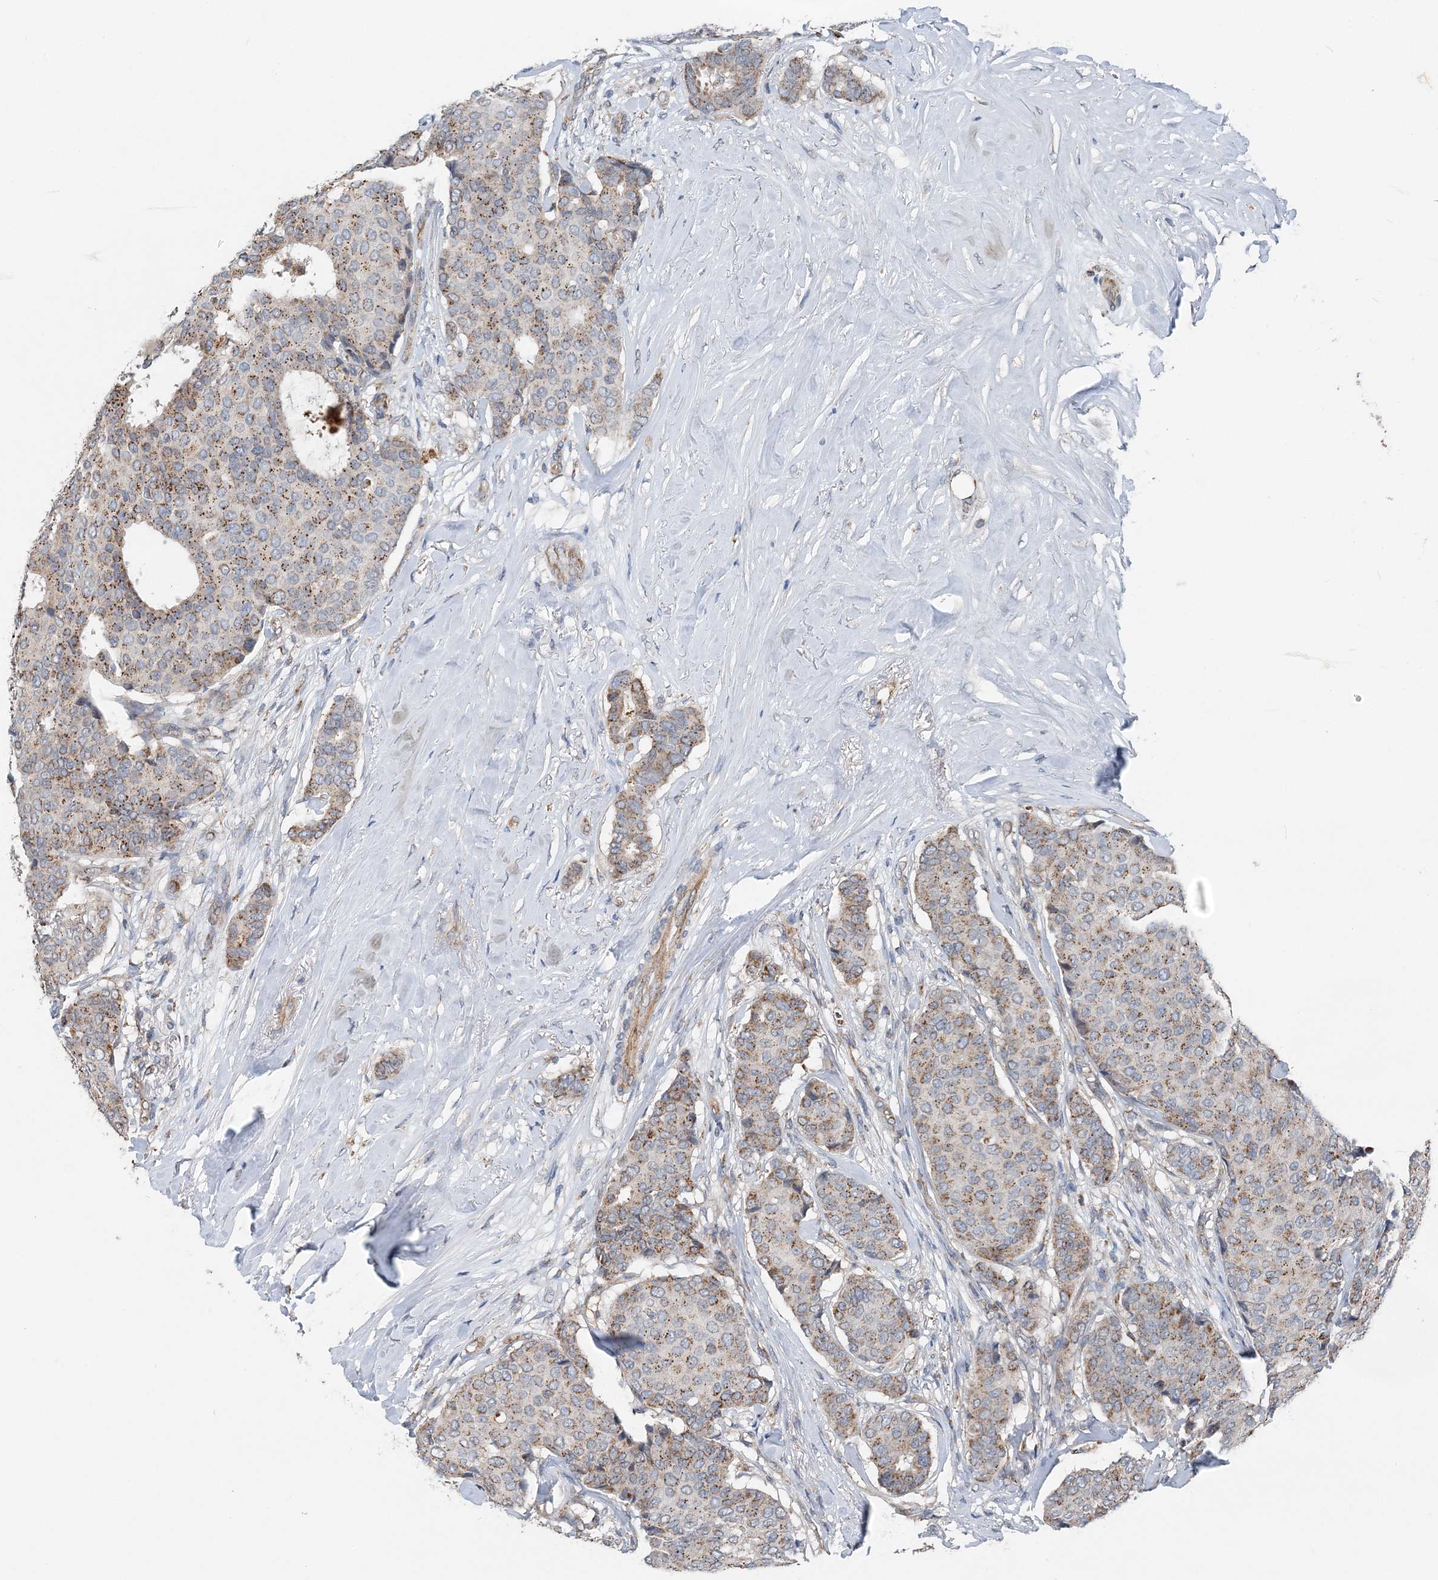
{"staining": {"intensity": "moderate", "quantity": ">75%", "location": "cytoplasmic/membranous"}, "tissue": "breast cancer", "cell_type": "Tumor cells", "image_type": "cancer", "snomed": [{"axis": "morphology", "description": "Duct carcinoma"}, {"axis": "topography", "description": "Breast"}], "caption": "The immunohistochemical stain labels moderate cytoplasmic/membranous staining in tumor cells of breast cancer tissue.", "gene": "SPRY2", "patient": {"sex": "female", "age": 75}}